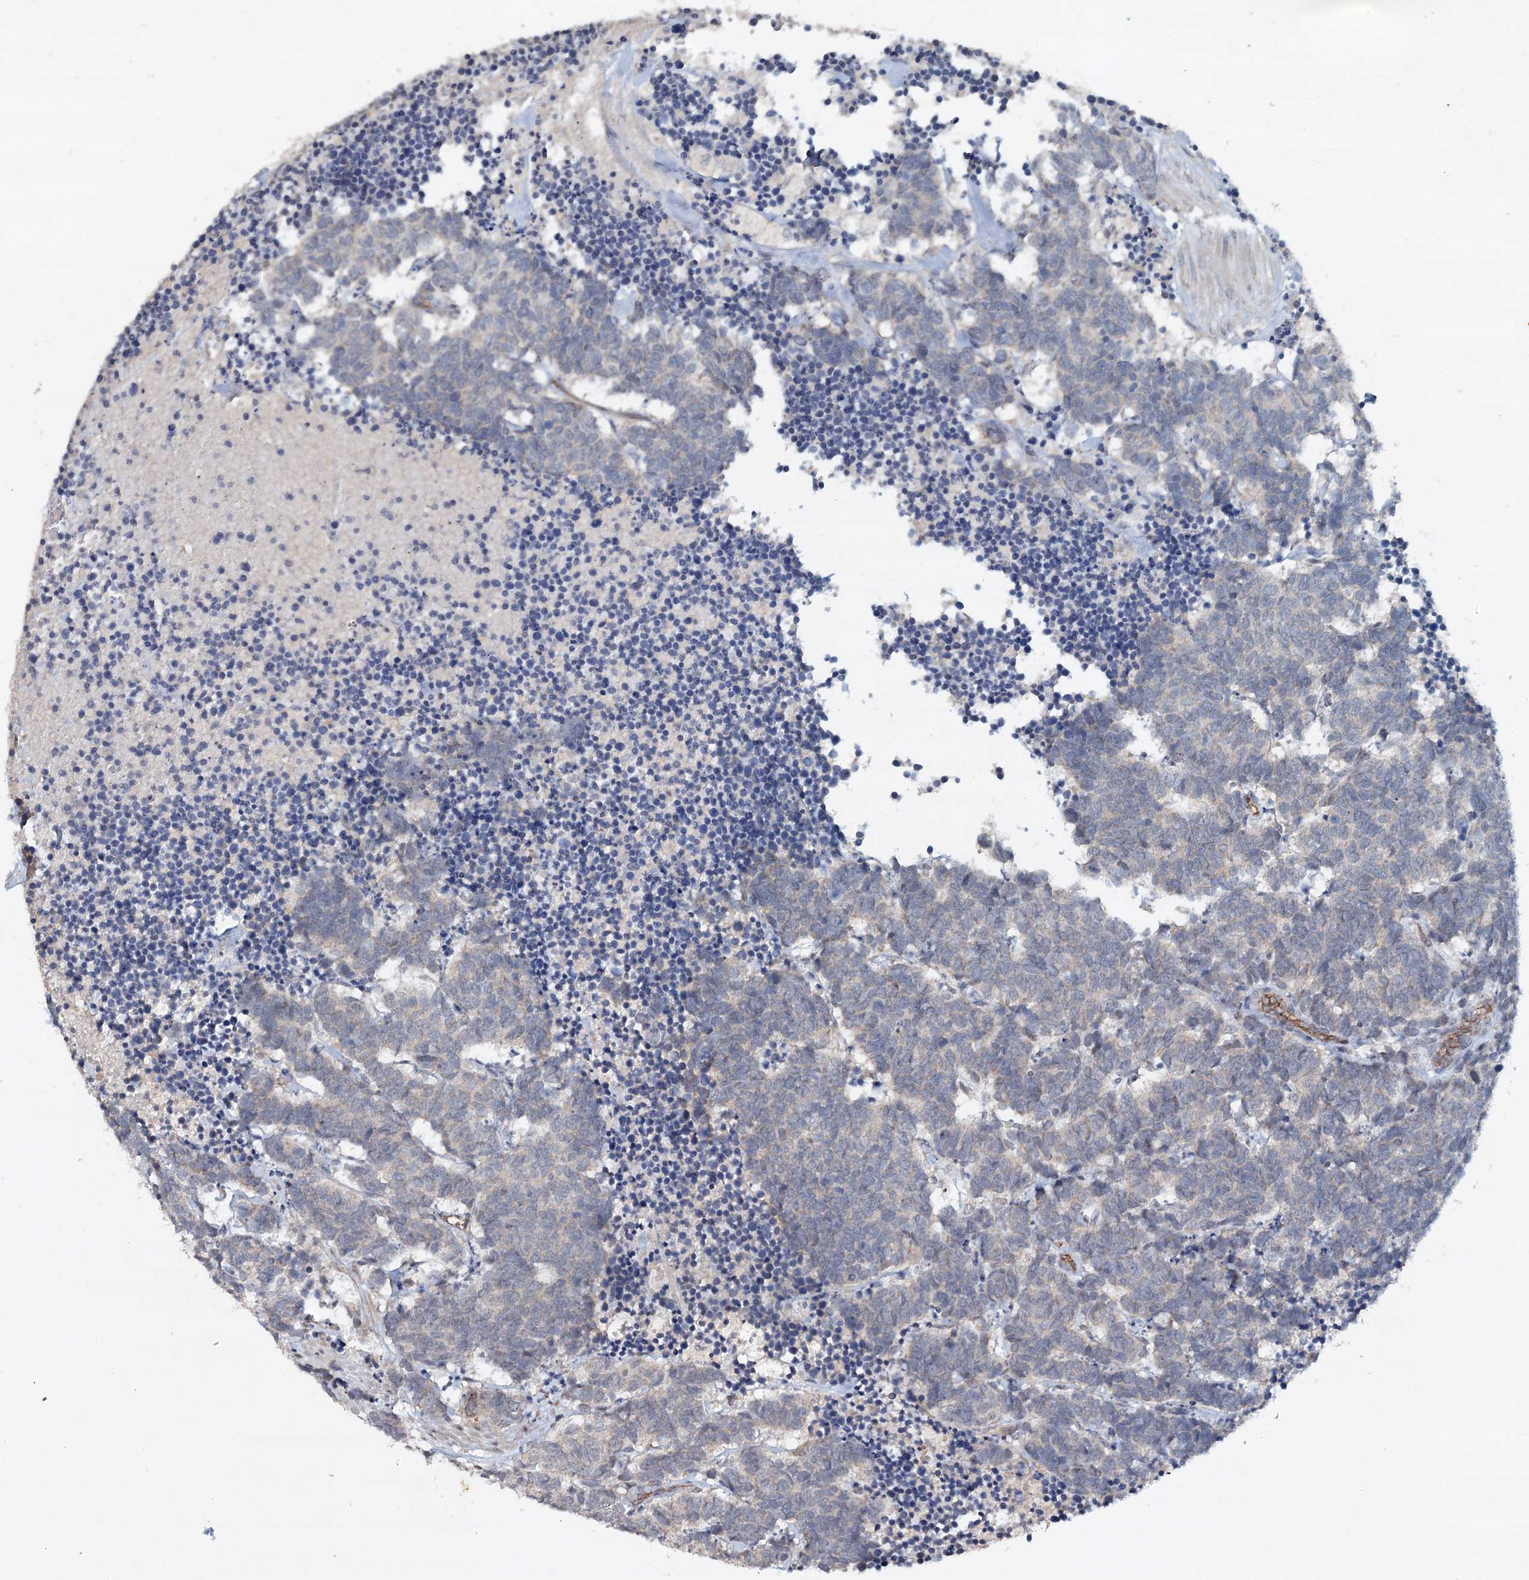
{"staining": {"intensity": "negative", "quantity": "none", "location": "none"}, "tissue": "carcinoid", "cell_type": "Tumor cells", "image_type": "cancer", "snomed": [{"axis": "morphology", "description": "Carcinoma, NOS"}, {"axis": "morphology", "description": "Carcinoid, malignant, NOS"}, {"axis": "topography", "description": "Urinary bladder"}], "caption": "Immunohistochemical staining of carcinoid reveals no significant expression in tumor cells.", "gene": "SYNPO", "patient": {"sex": "male", "age": 57}}